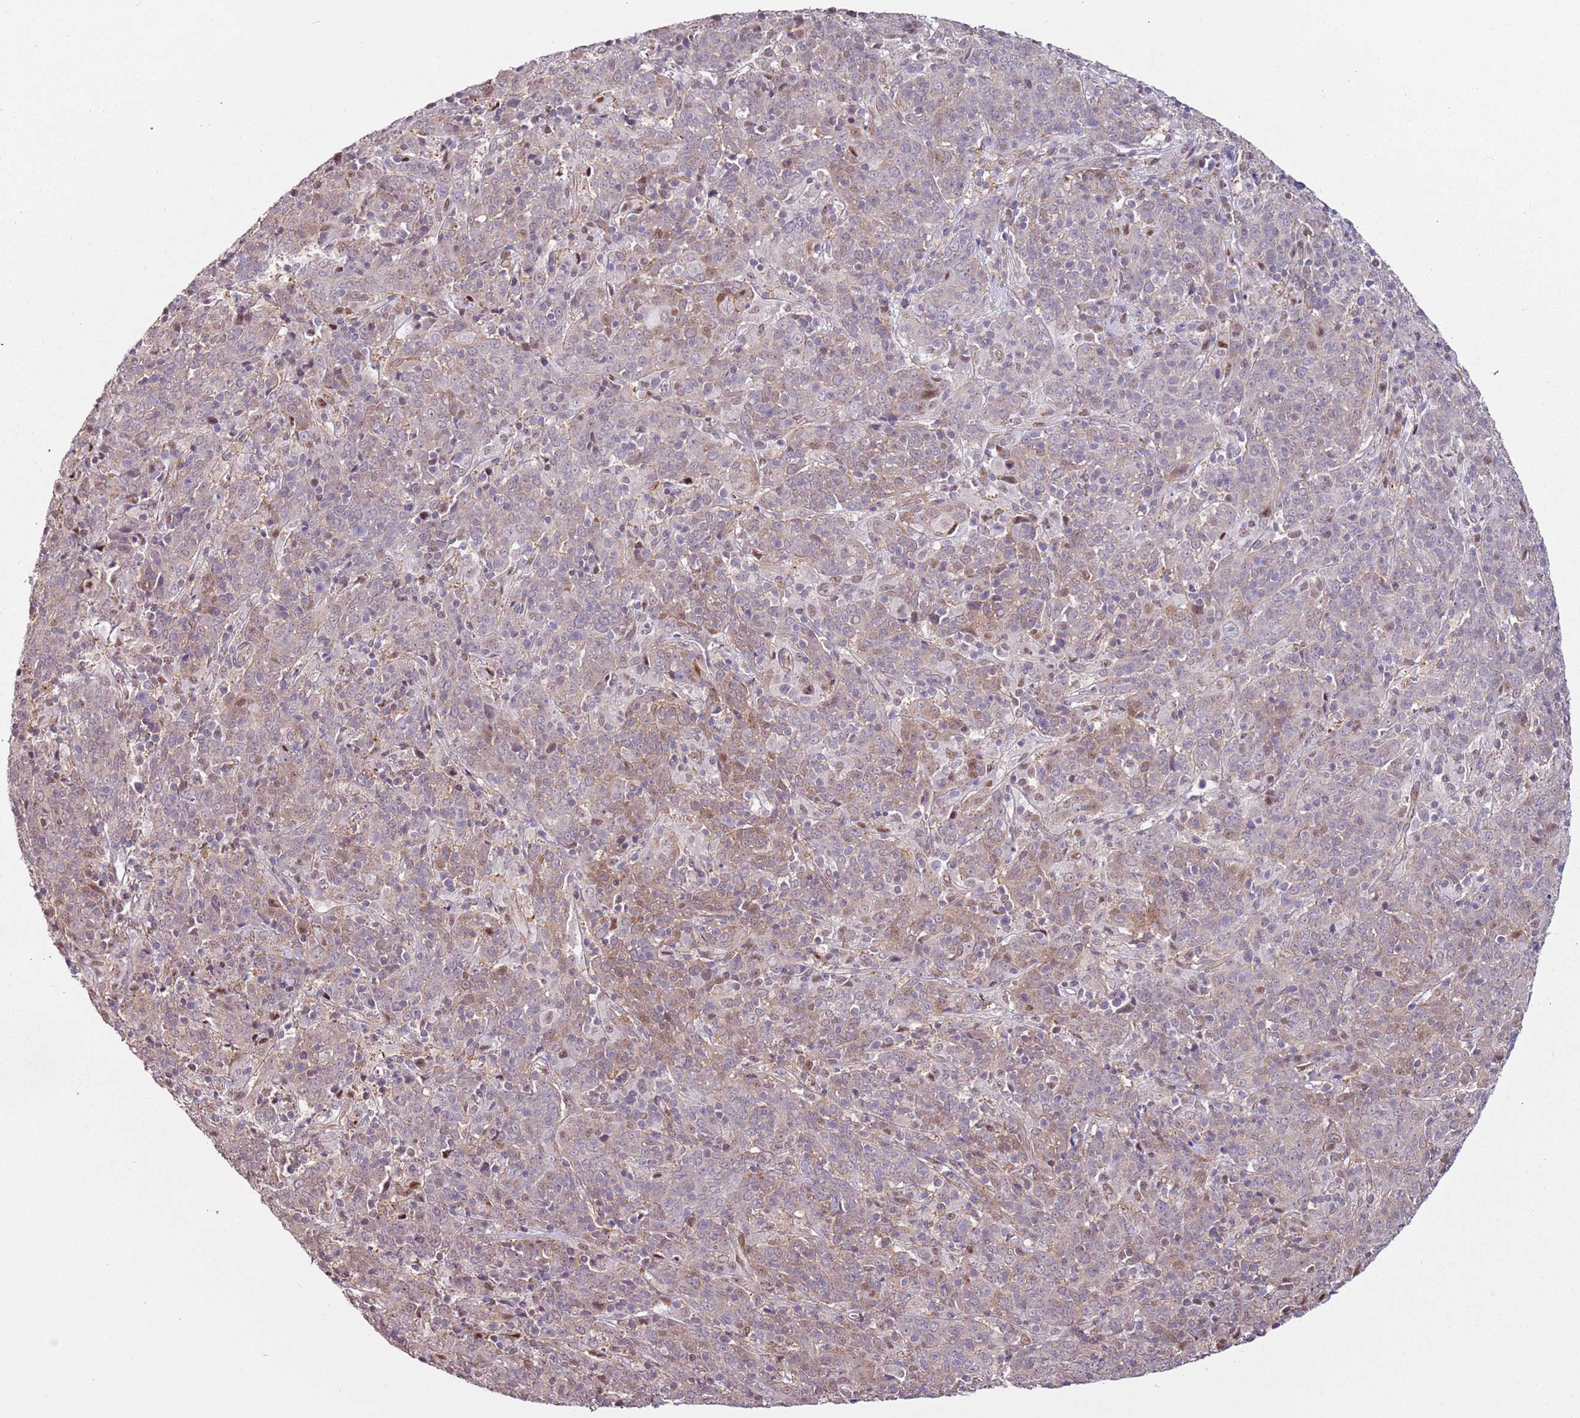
{"staining": {"intensity": "negative", "quantity": "none", "location": "none"}, "tissue": "cervical cancer", "cell_type": "Tumor cells", "image_type": "cancer", "snomed": [{"axis": "morphology", "description": "Squamous cell carcinoma, NOS"}, {"axis": "topography", "description": "Cervix"}], "caption": "IHC histopathology image of human cervical squamous cell carcinoma stained for a protein (brown), which displays no staining in tumor cells. (Brightfield microscopy of DAB immunohistochemistry at high magnification).", "gene": "PSMD4", "patient": {"sex": "female", "age": 67}}